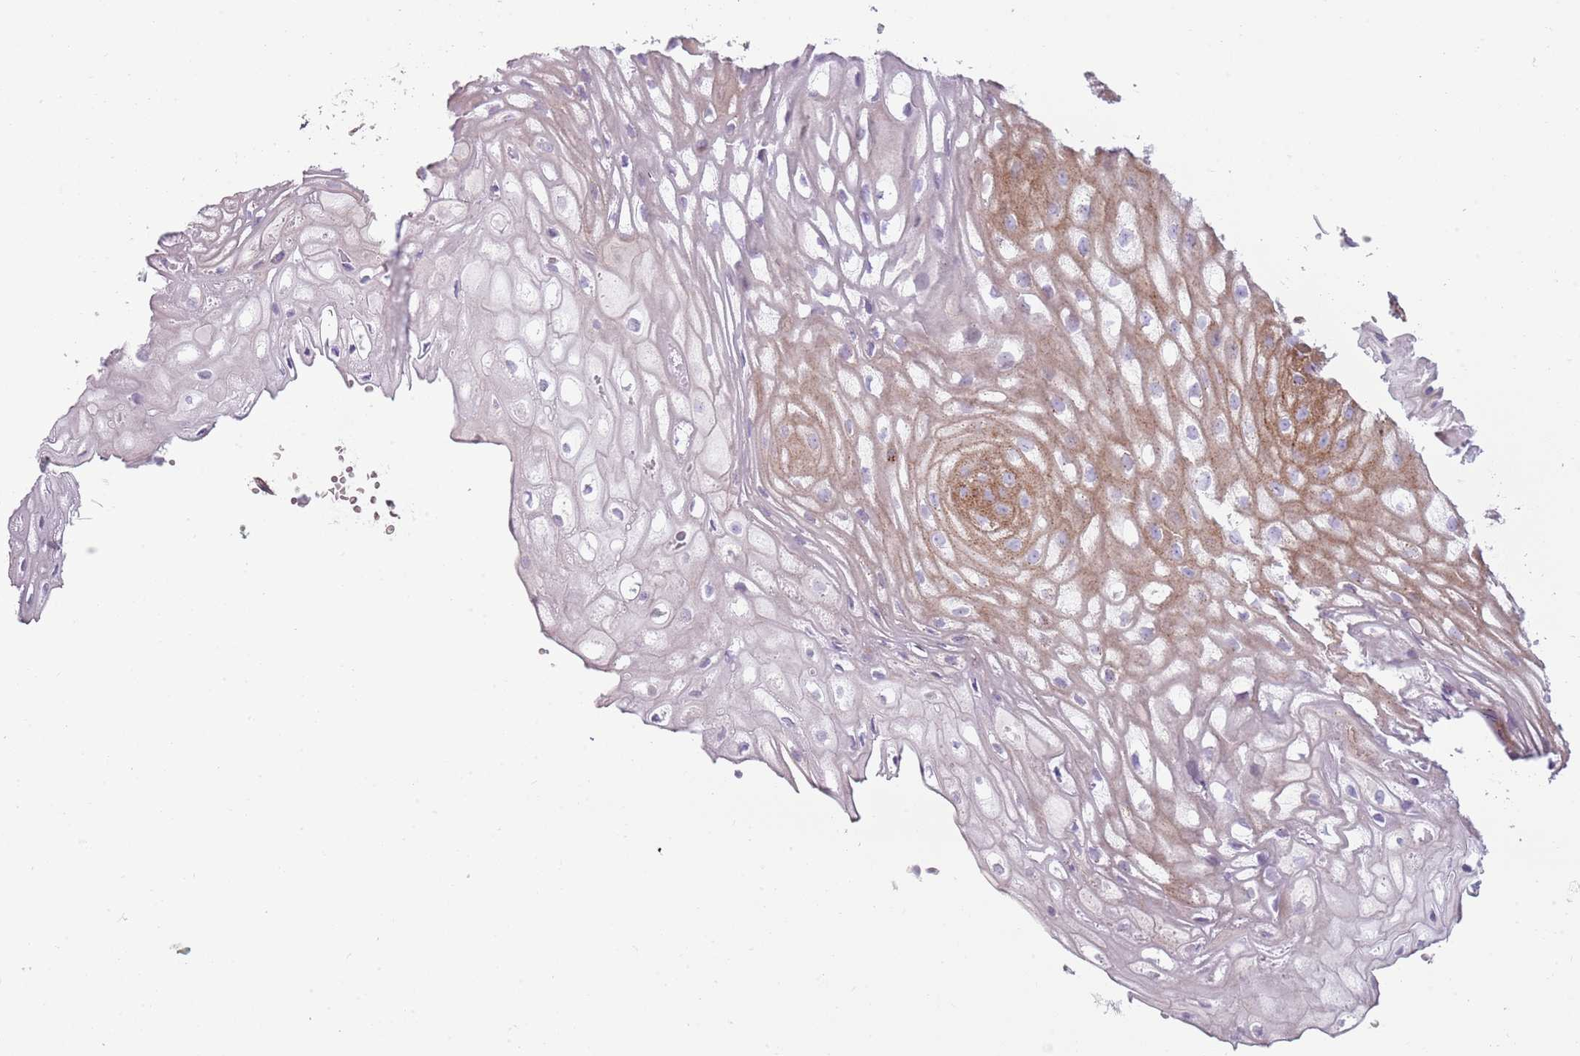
{"staining": {"intensity": "strong", "quantity": "25%-75%", "location": "cytoplasmic/membranous"}, "tissue": "vagina", "cell_type": "Squamous epithelial cells", "image_type": "normal", "snomed": [{"axis": "morphology", "description": "Normal tissue, NOS"}, {"axis": "topography", "description": "Vagina"}], "caption": "Immunohistochemical staining of unremarkable vagina displays 25%-75% levels of strong cytoplasmic/membranous protein staining in approximately 25%-75% of squamous epithelial cells. (DAB IHC, brown staining for protein, blue staining for nuclei).", "gene": "SNX1", "patient": {"sex": "female", "age": 60}}